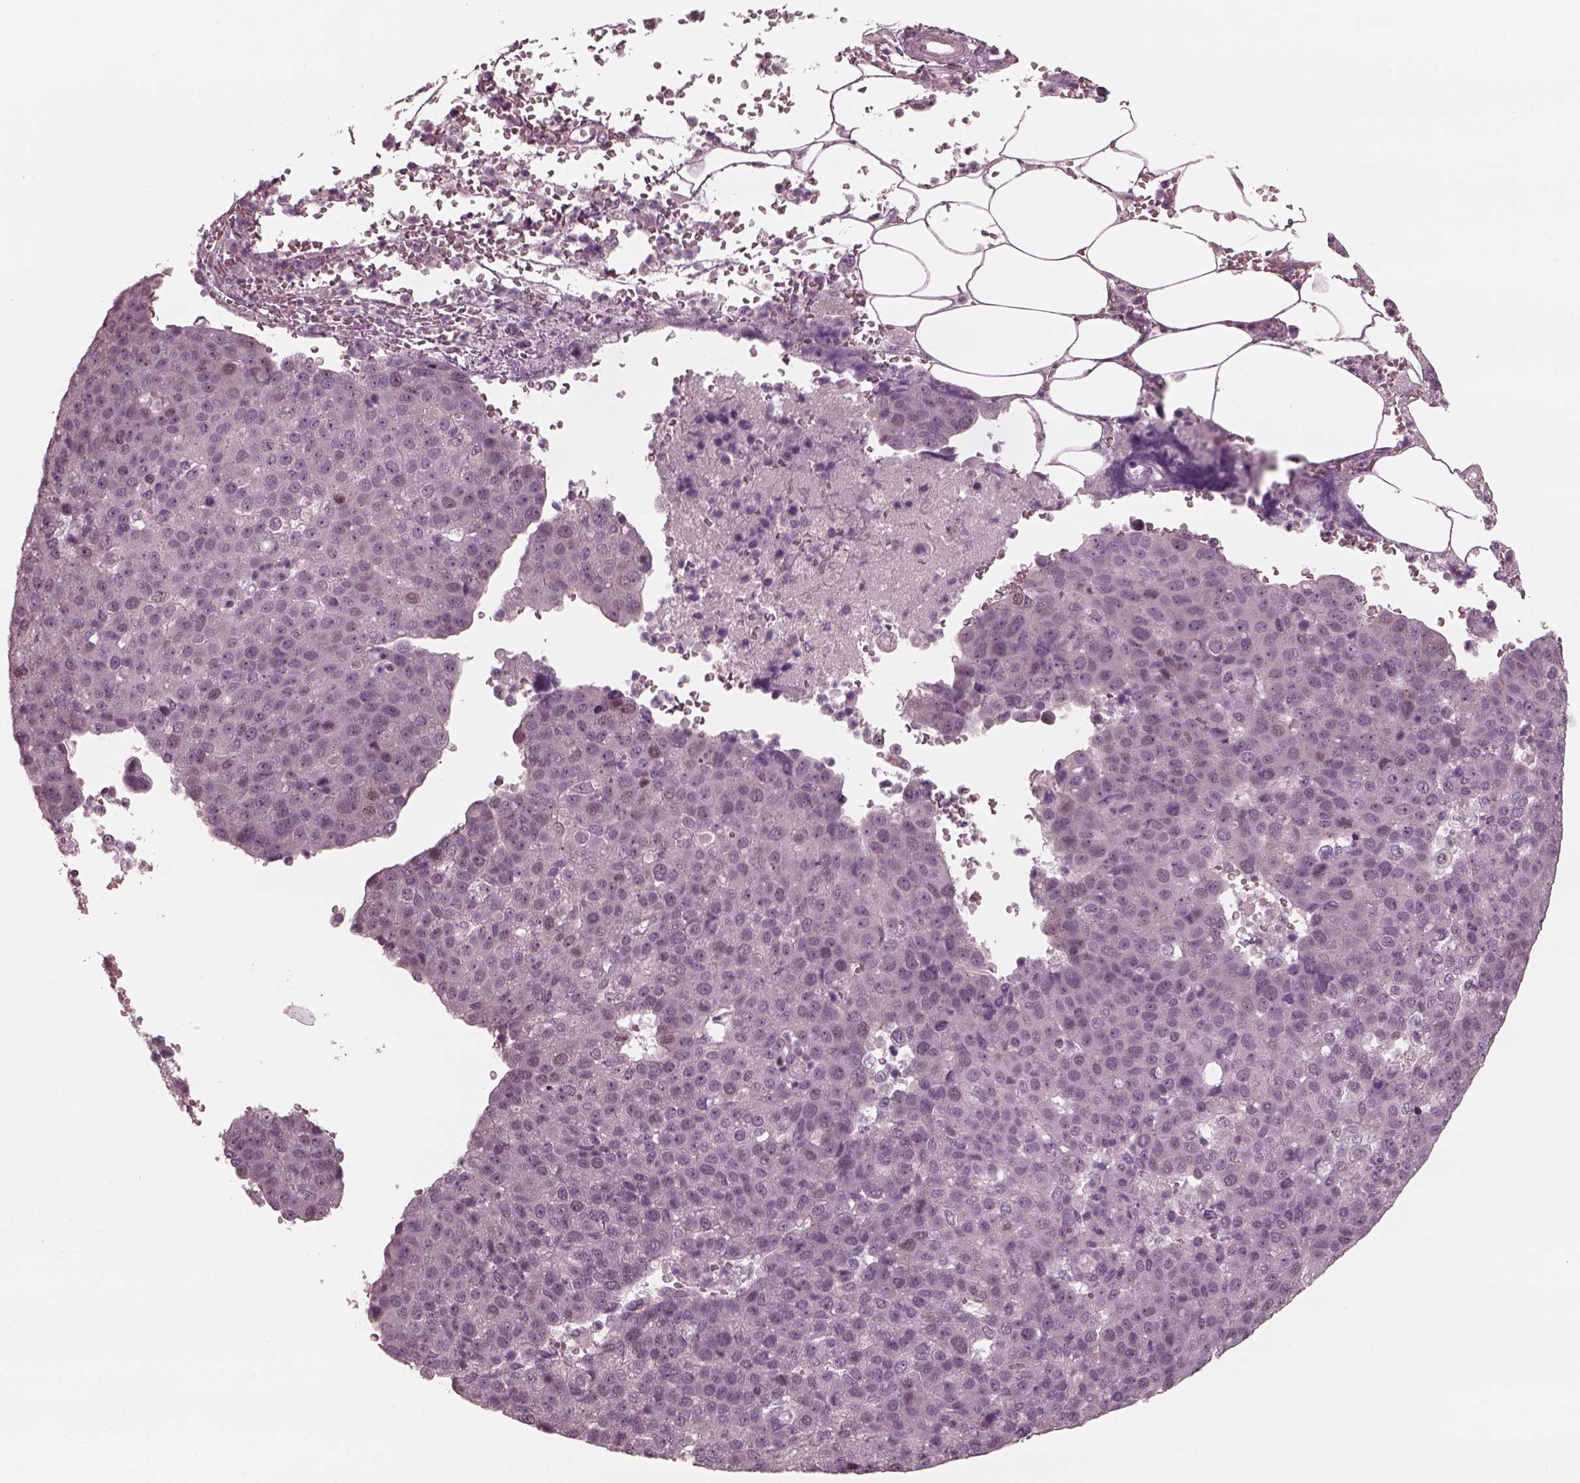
{"staining": {"intensity": "negative", "quantity": "none", "location": "none"}, "tissue": "pancreatic cancer", "cell_type": "Tumor cells", "image_type": "cancer", "snomed": [{"axis": "morphology", "description": "Adenocarcinoma, NOS"}, {"axis": "topography", "description": "Pancreas"}], "caption": "Adenocarcinoma (pancreatic) stained for a protein using IHC demonstrates no positivity tumor cells.", "gene": "SAXO1", "patient": {"sex": "female", "age": 61}}